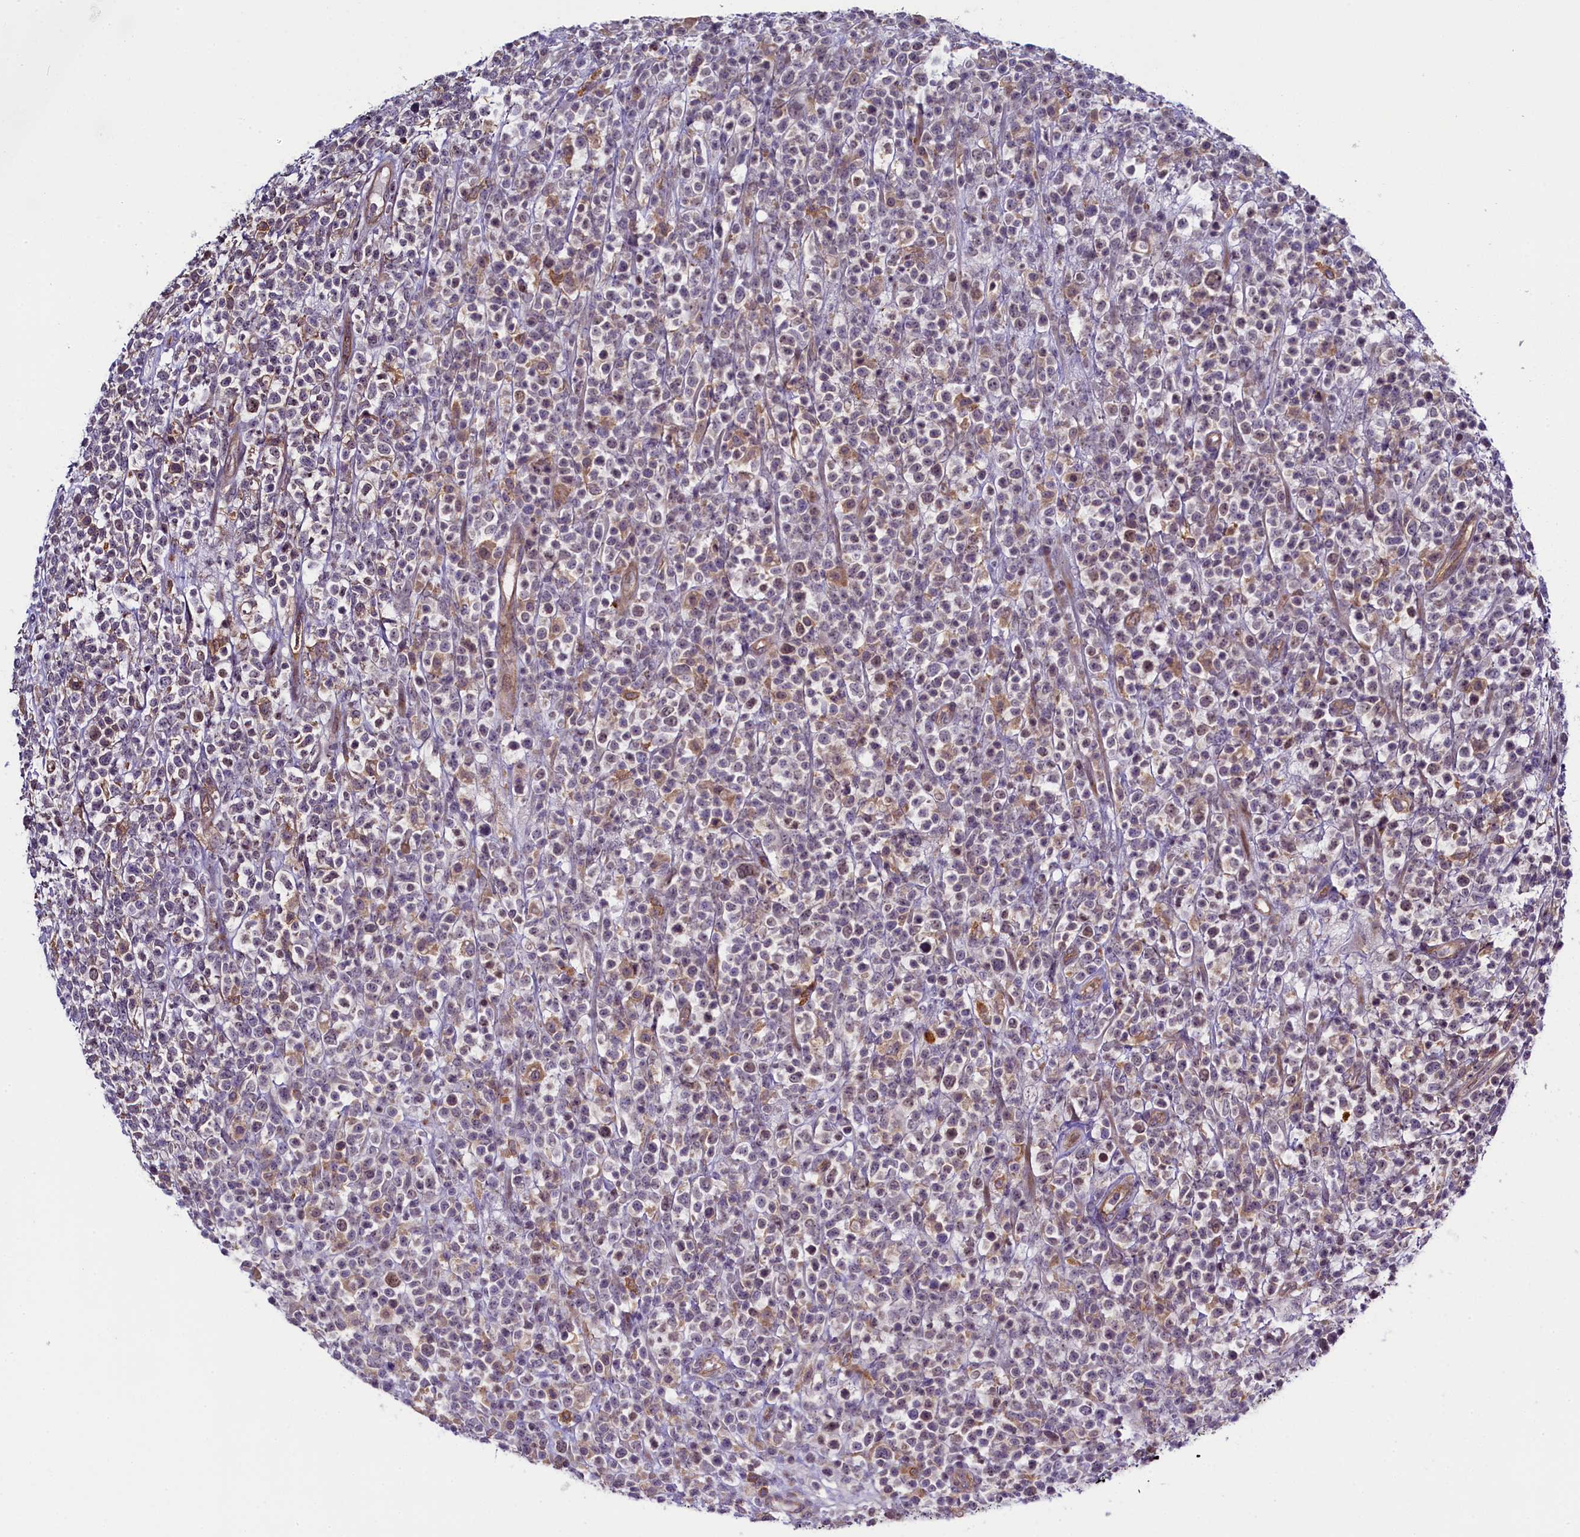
{"staining": {"intensity": "negative", "quantity": "none", "location": "none"}, "tissue": "lymphoma", "cell_type": "Tumor cells", "image_type": "cancer", "snomed": [{"axis": "morphology", "description": "Malignant lymphoma, non-Hodgkin's type, High grade"}, {"axis": "topography", "description": "Colon"}], "caption": "A micrograph of human high-grade malignant lymphoma, non-Hodgkin's type is negative for staining in tumor cells.", "gene": "CCL23", "patient": {"sex": "female", "age": 53}}